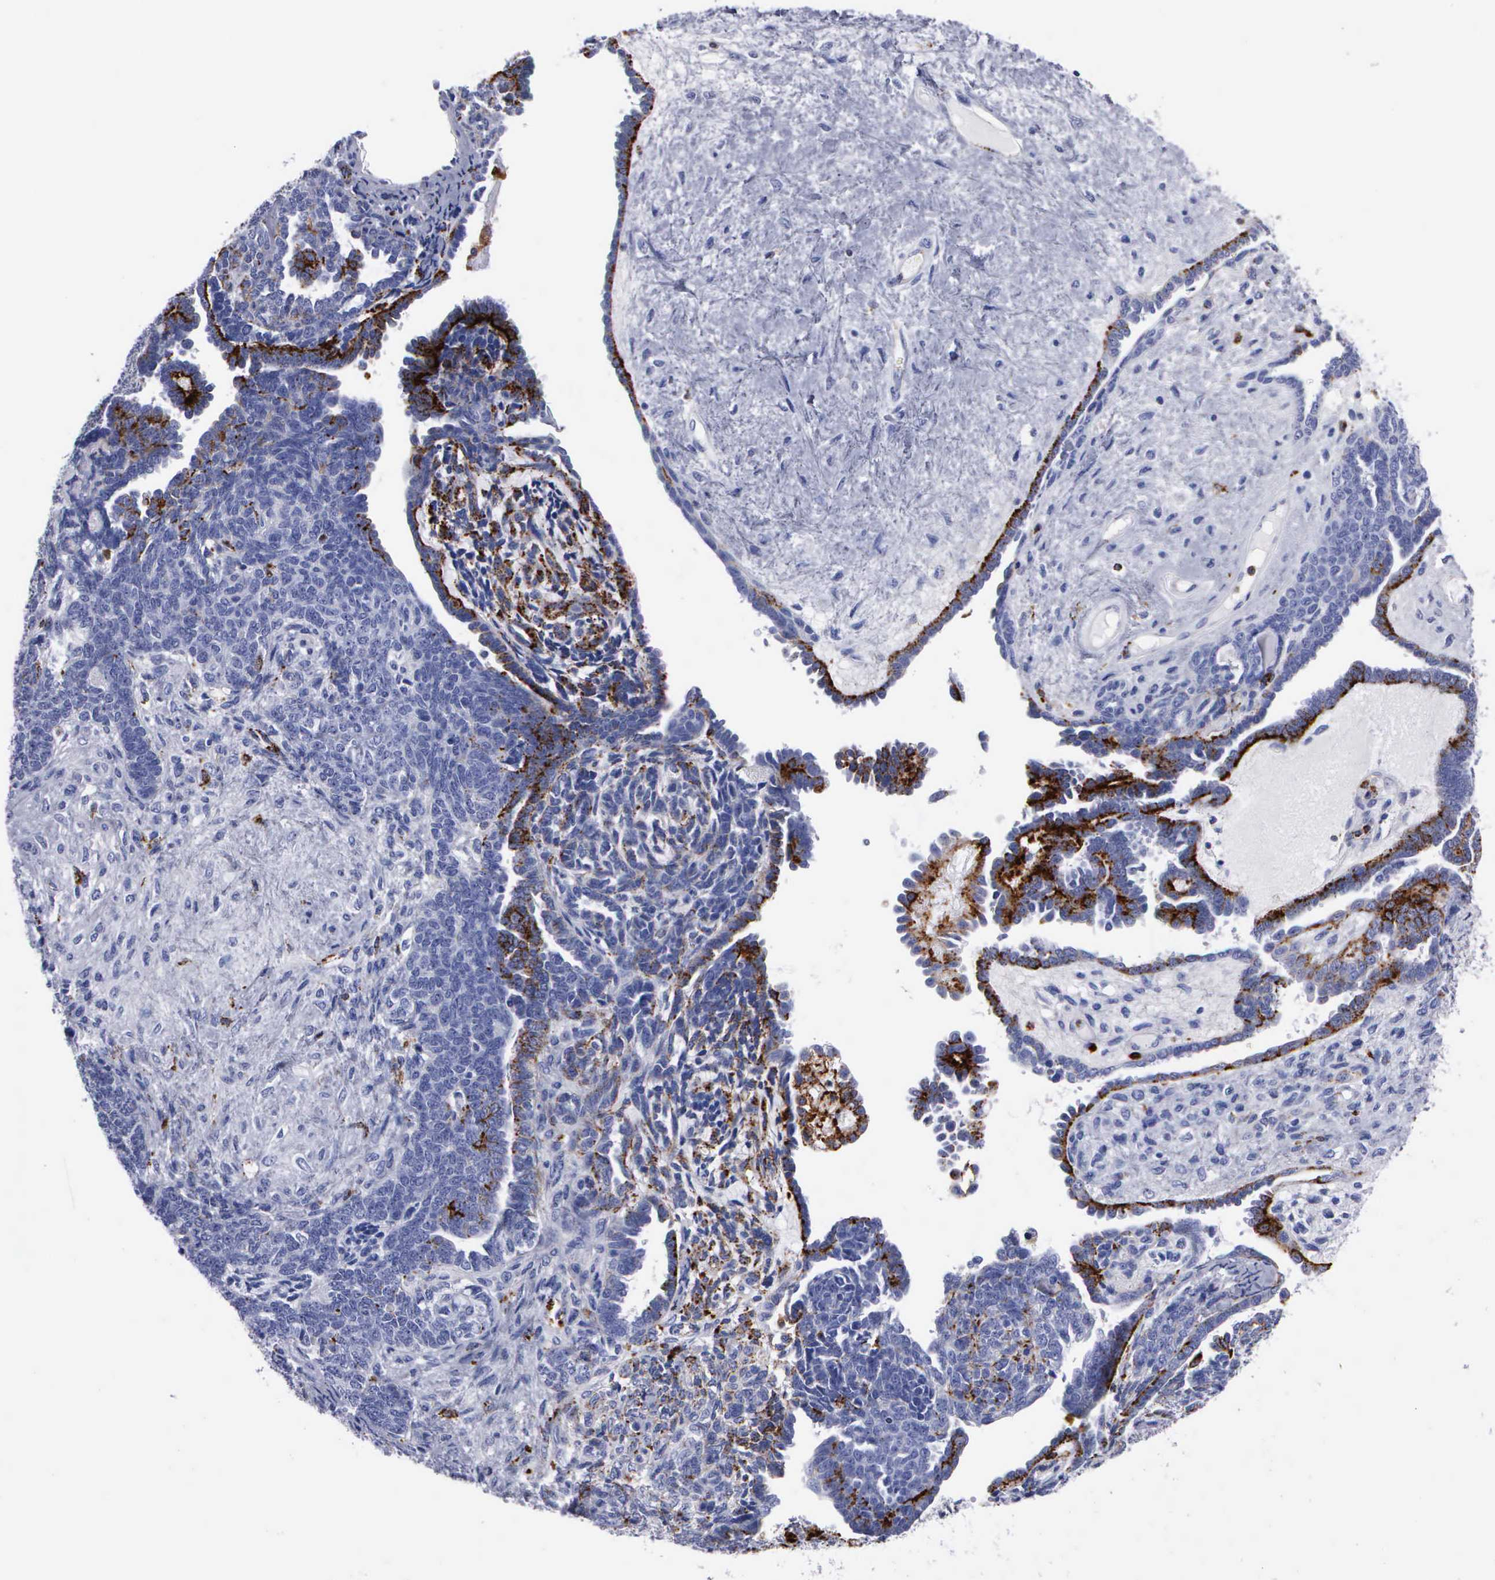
{"staining": {"intensity": "moderate", "quantity": "25%-75%", "location": "cytoplasmic/membranous"}, "tissue": "endometrial cancer", "cell_type": "Tumor cells", "image_type": "cancer", "snomed": [{"axis": "morphology", "description": "Neoplasm, malignant, NOS"}, {"axis": "topography", "description": "Endometrium"}], "caption": "Brown immunohistochemical staining in human endometrial cancer exhibits moderate cytoplasmic/membranous positivity in approximately 25%-75% of tumor cells.", "gene": "CTSH", "patient": {"sex": "female", "age": 74}}